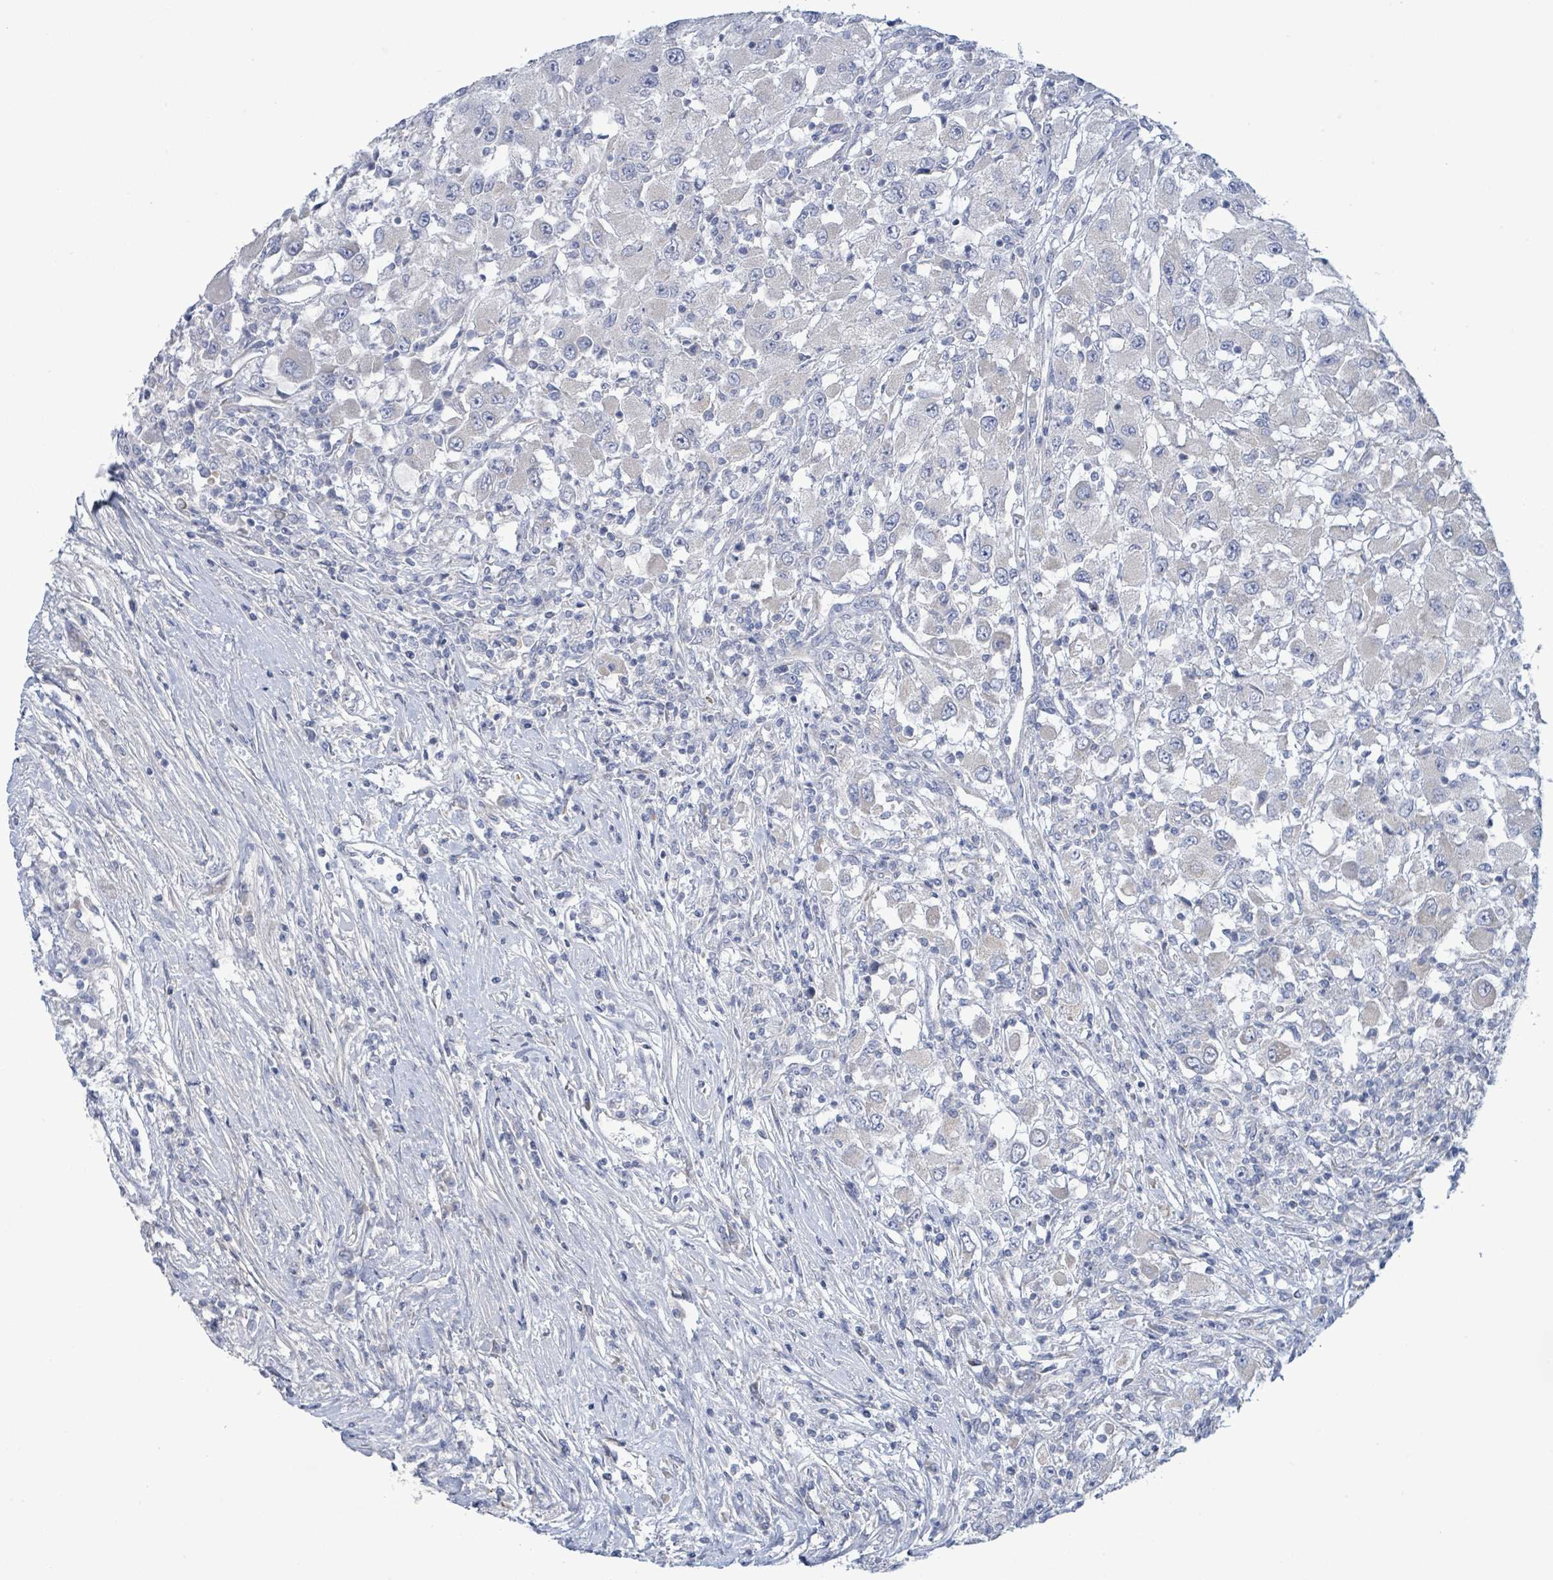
{"staining": {"intensity": "negative", "quantity": "none", "location": "none"}, "tissue": "renal cancer", "cell_type": "Tumor cells", "image_type": "cancer", "snomed": [{"axis": "morphology", "description": "Adenocarcinoma, NOS"}, {"axis": "topography", "description": "Kidney"}], "caption": "Immunohistochemical staining of renal cancer demonstrates no significant expression in tumor cells. (Stains: DAB (3,3'-diaminobenzidine) immunohistochemistry with hematoxylin counter stain, Microscopy: brightfield microscopy at high magnification).", "gene": "ALG12", "patient": {"sex": "female", "age": 67}}